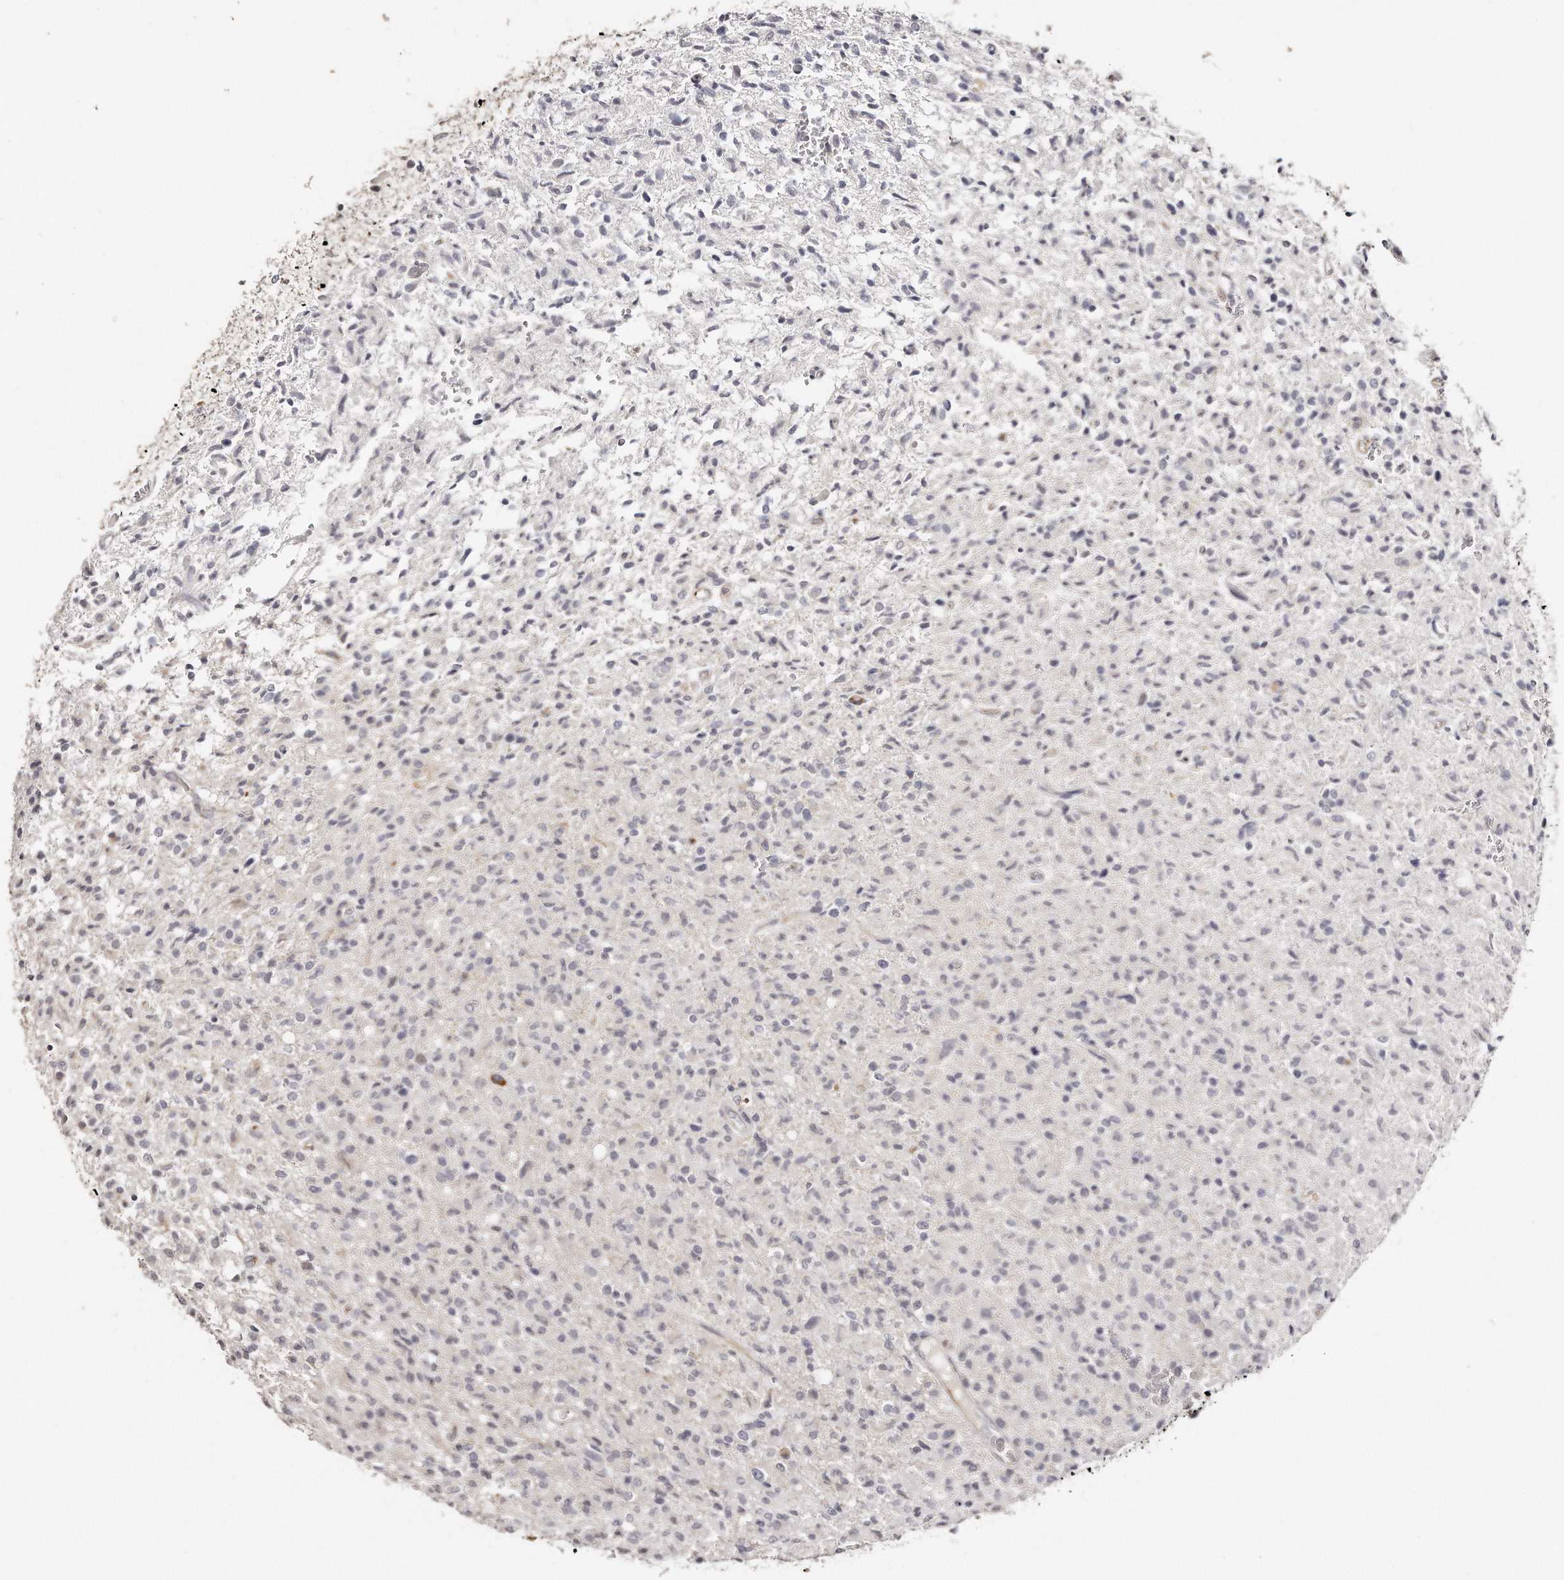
{"staining": {"intensity": "negative", "quantity": "none", "location": "none"}, "tissue": "glioma", "cell_type": "Tumor cells", "image_type": "cancer", "snomed": [{"axis": "morphology", "description": "Glioma, malignant, High grade"}, {"axis": "topography", "description": "Brain"}], "caption": "Immunohistochemical staining of human glioma shows no significant positivity in tumor cells.", "gene": "ZYG11A", "patient": {"sex": "female", "age": 57}}